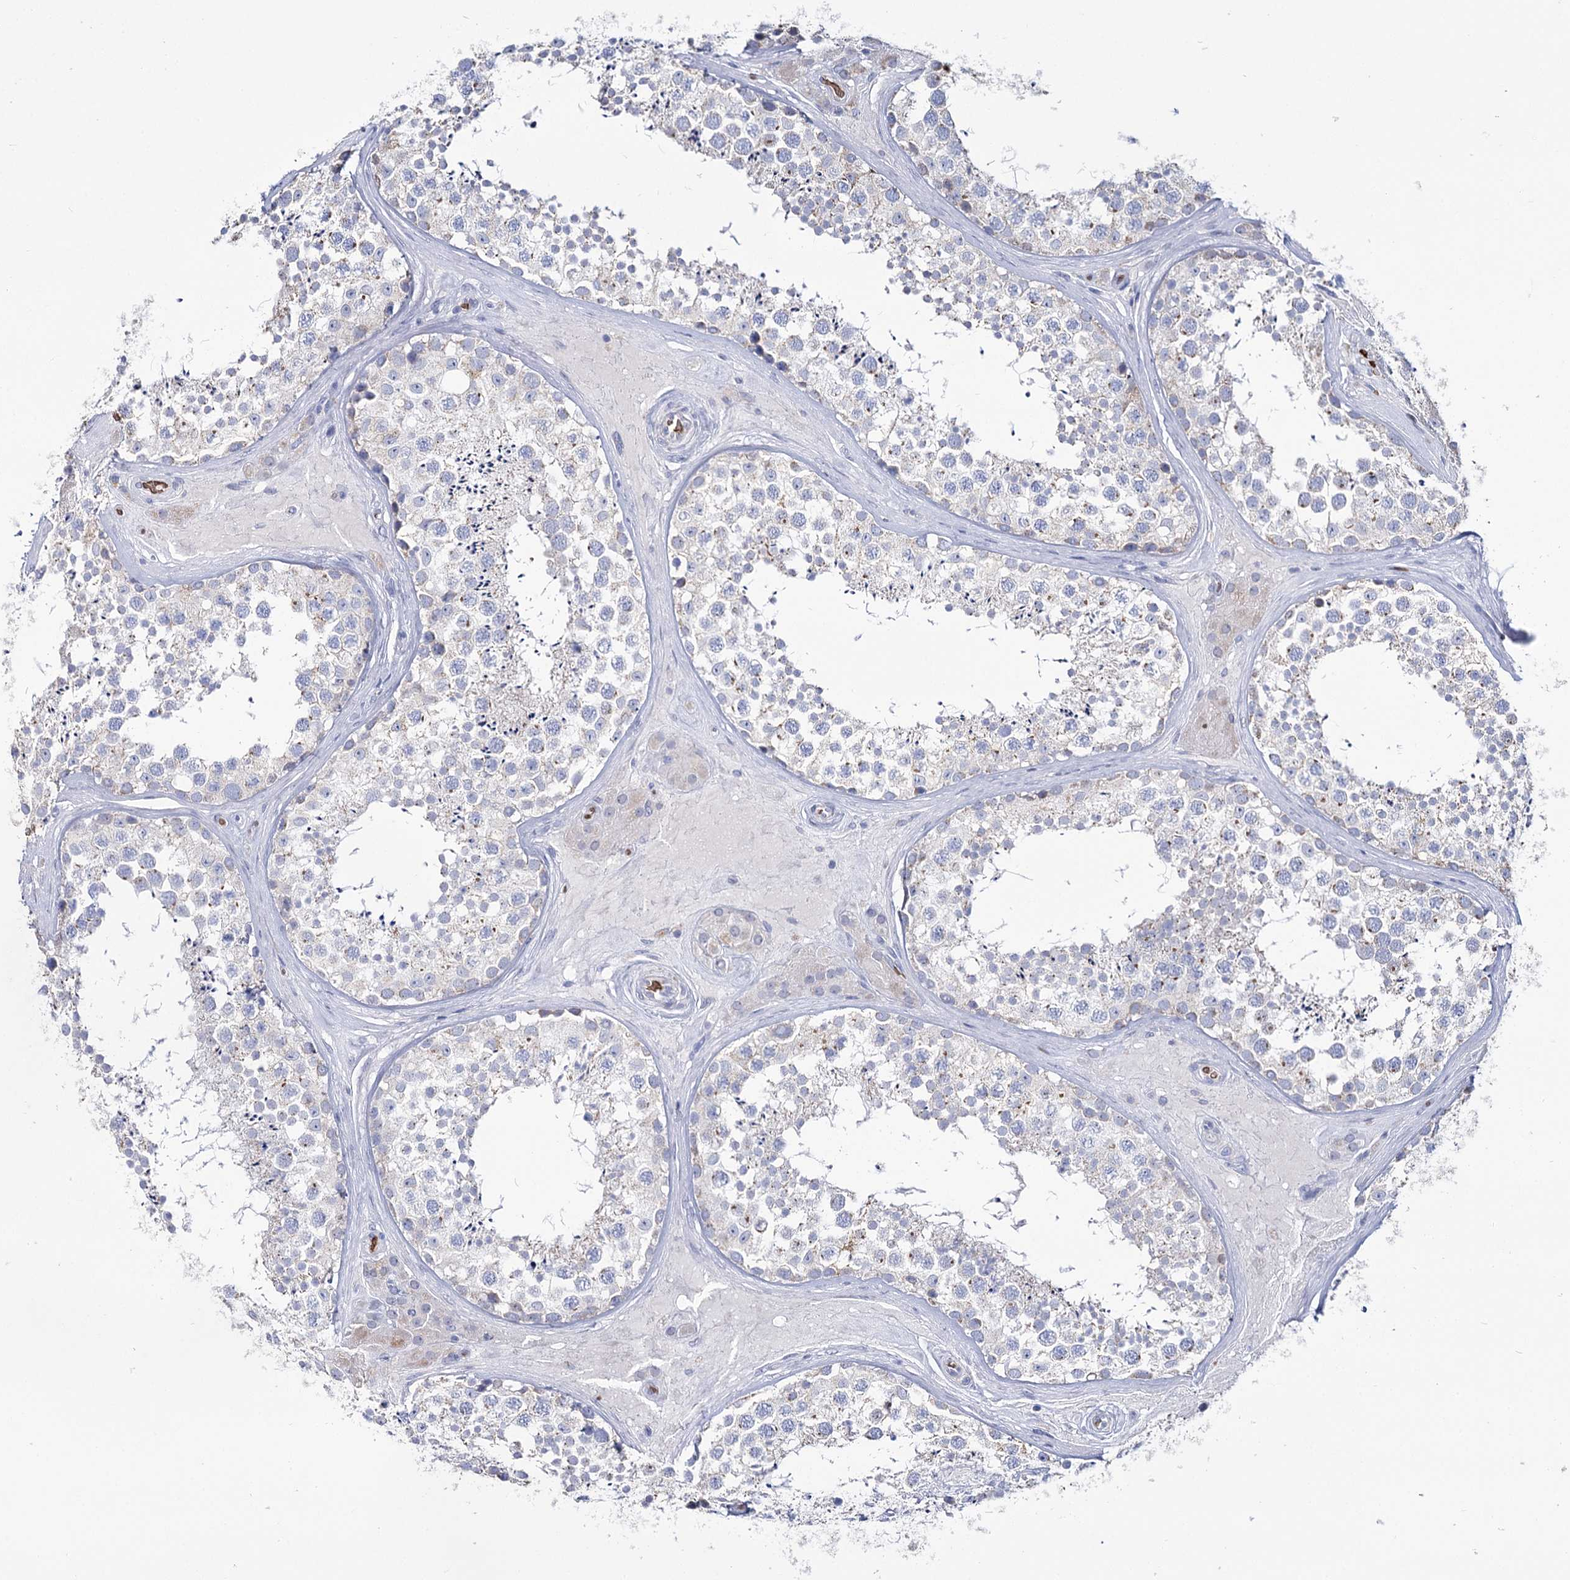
{"staining": {"intensity": "negative", "quantity": "none", "location": "none"}, "tissue": "testis", "cell_type": "Cells in seminiferous ducts", "image_type": "normal", "snomed": [{"axis": "morphology", "description": "Normal tissue, NOS"}, {"axis": "topography", "description": "Testis"}], "caption": "The histopathology image demonstrates no significant positivity in cells in seminiferous ducts of testis. (Brightfield microscopy of DAB IHC at high magnification).", "gene": "GBF1", "patient": {"sex": "male", "age": 46}}